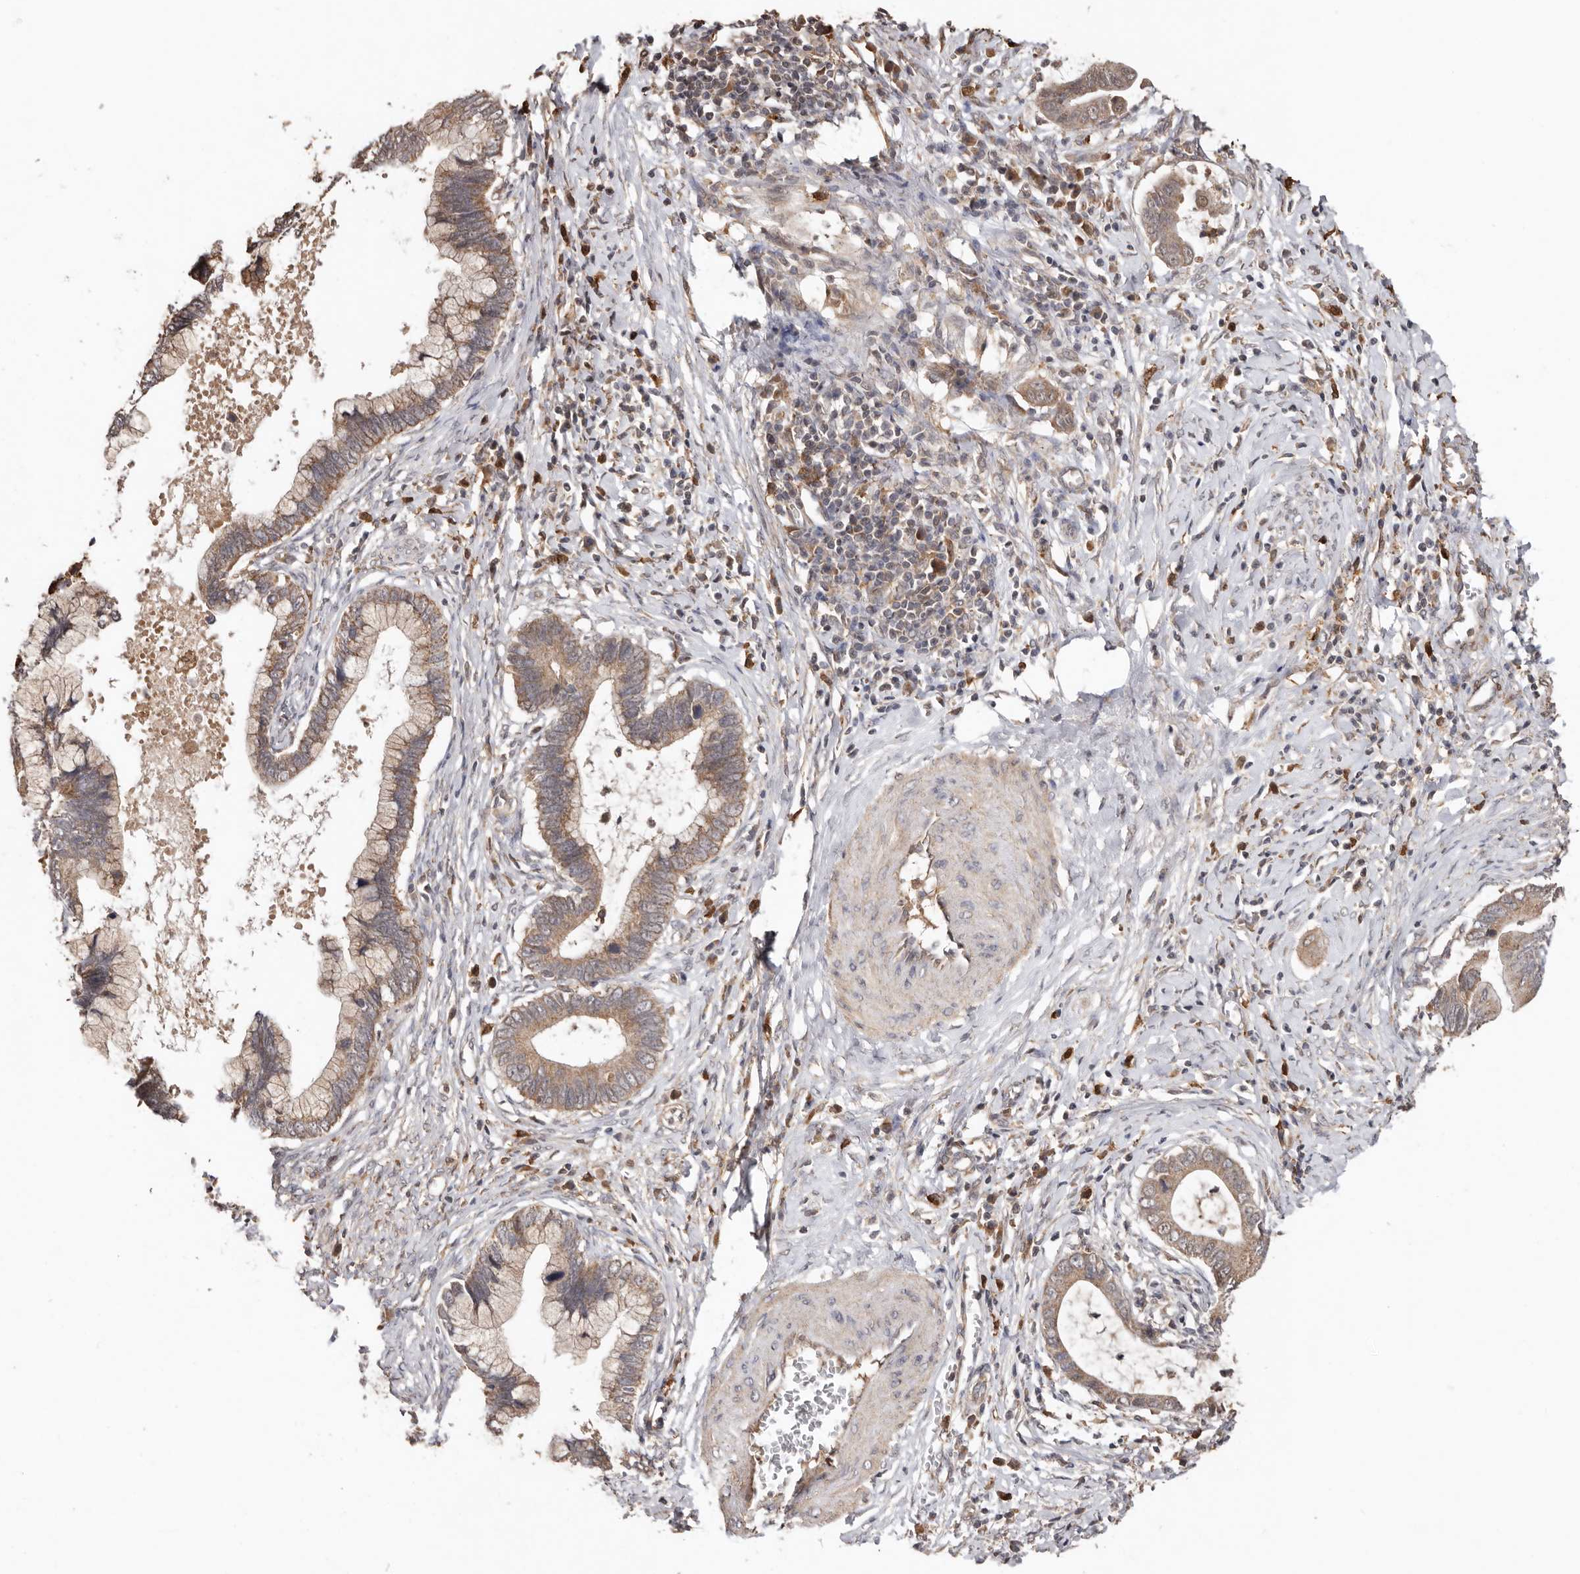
{"staining": {"intensity": "moderate", "quantity": ">75%", "location": "cytoplasmic/membranous"}, "tissue": "cervical cancer", "cell_type": "Tumor cells", "image_type": "cancer", "snomed": [{"axis": "morphology", "description": "Adenocarcinoma, NOS"}, {"axis": "topography", "description": "Cervix"}], "caption": "Immunohistochemical staining of human adenocarcinoma (cervical) exhibits moderate cytoplasmic/membranous protein staining in approximately >75% of tumor cells.", "gene": "RSPO2", "patient": {"sex": "female", "age": 44}}